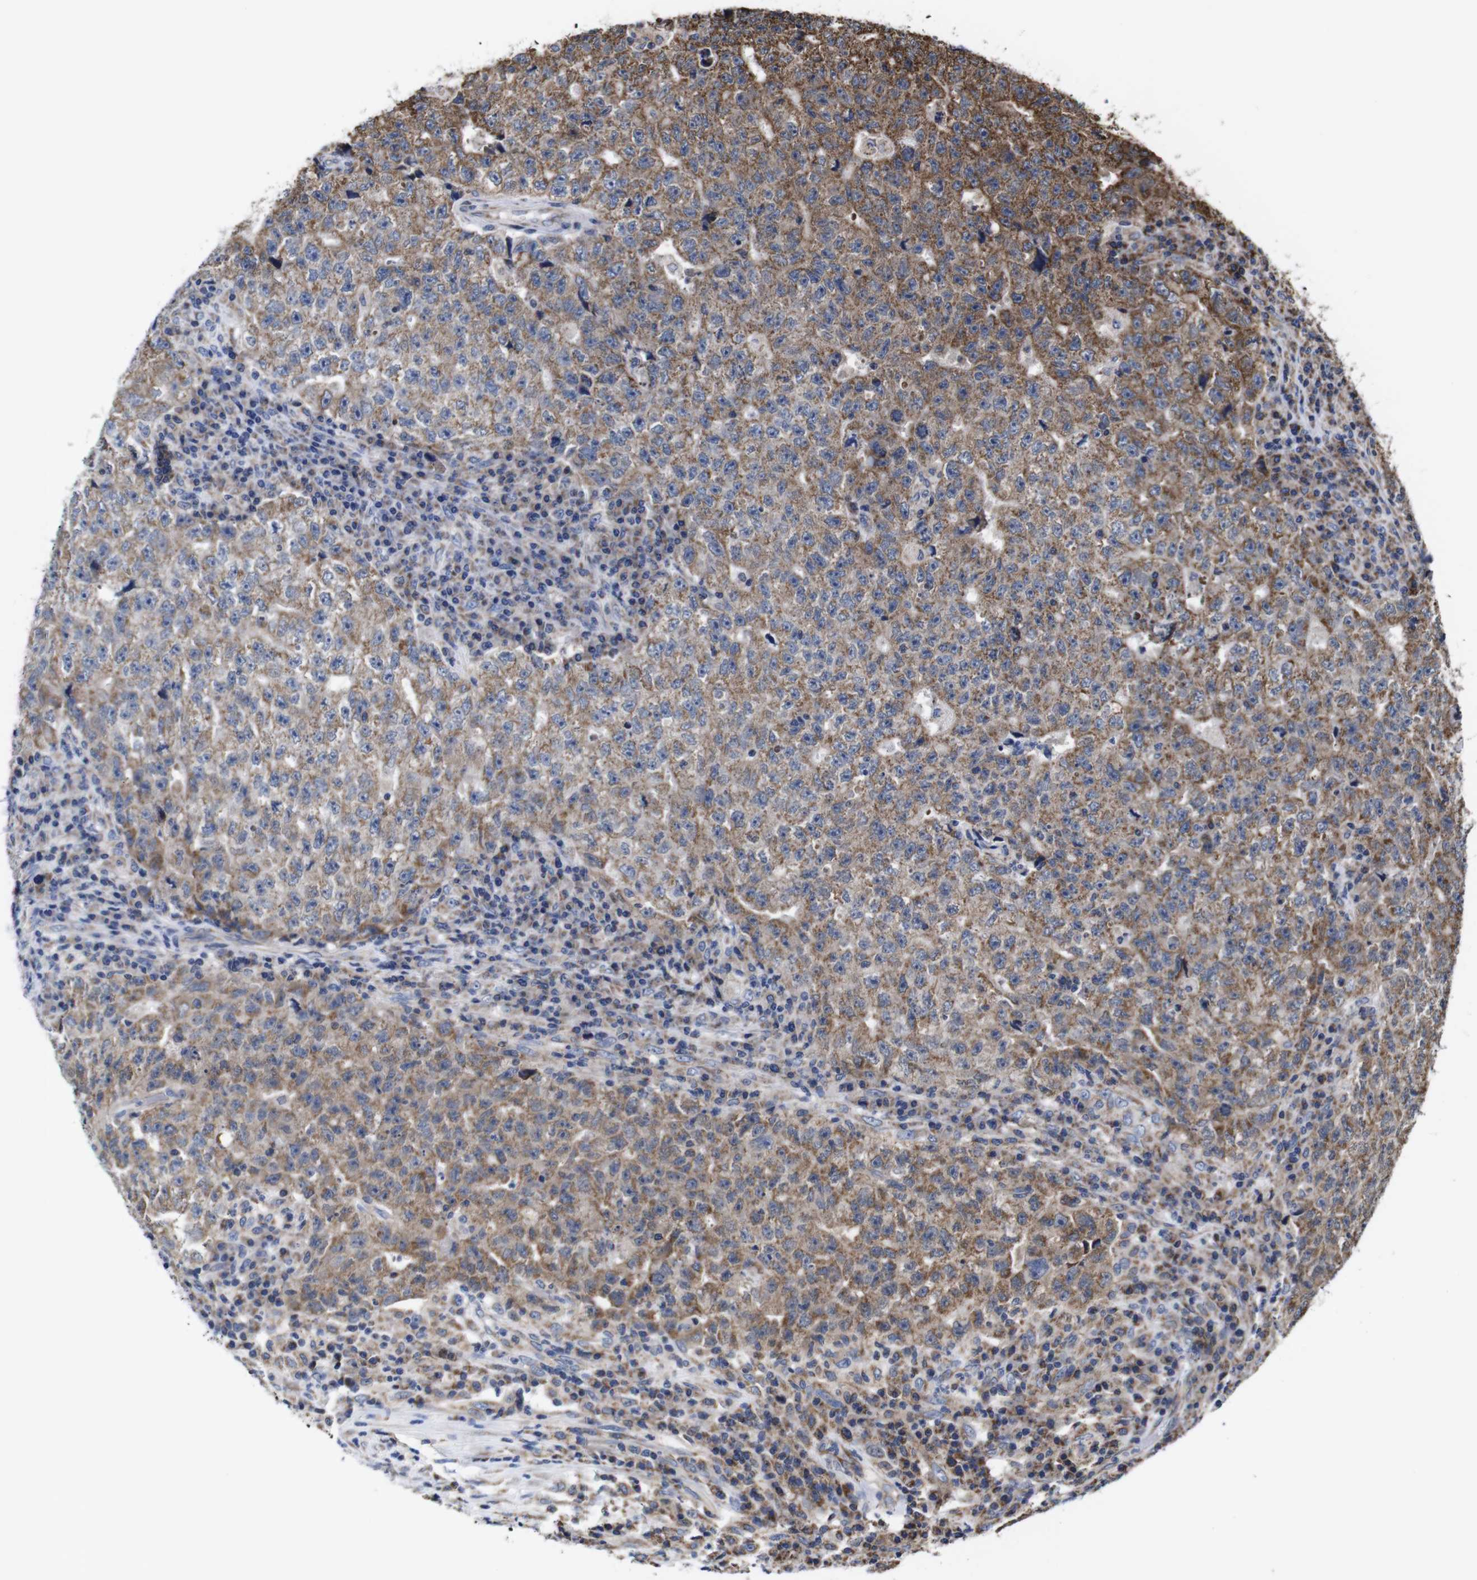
{"staining": {"intensity": "moderate", "quantity": ">75%", "location": "cytoplasmic/membranous"}, "tissue": "testis cancer", "cell_type": "Tumor cells", "image_type": "cancer", "snomed": [{"axis": "morphology", "description": "Necrosis, NOS"}, {"axis": "morphology", "description": "Carcinoma, Embryonal, NOS"}, {"axis": "topography", "description": "Testis"}], "caption": "There is medium levels of moderate cytoplasmic/membranous expression in tumor cells of embryonal carcinoma (testis), as demonstrated by immunohistochemical staining (brown color).", "gene": "C17orf80", "patient": {"sex": "male", "age": 19}}